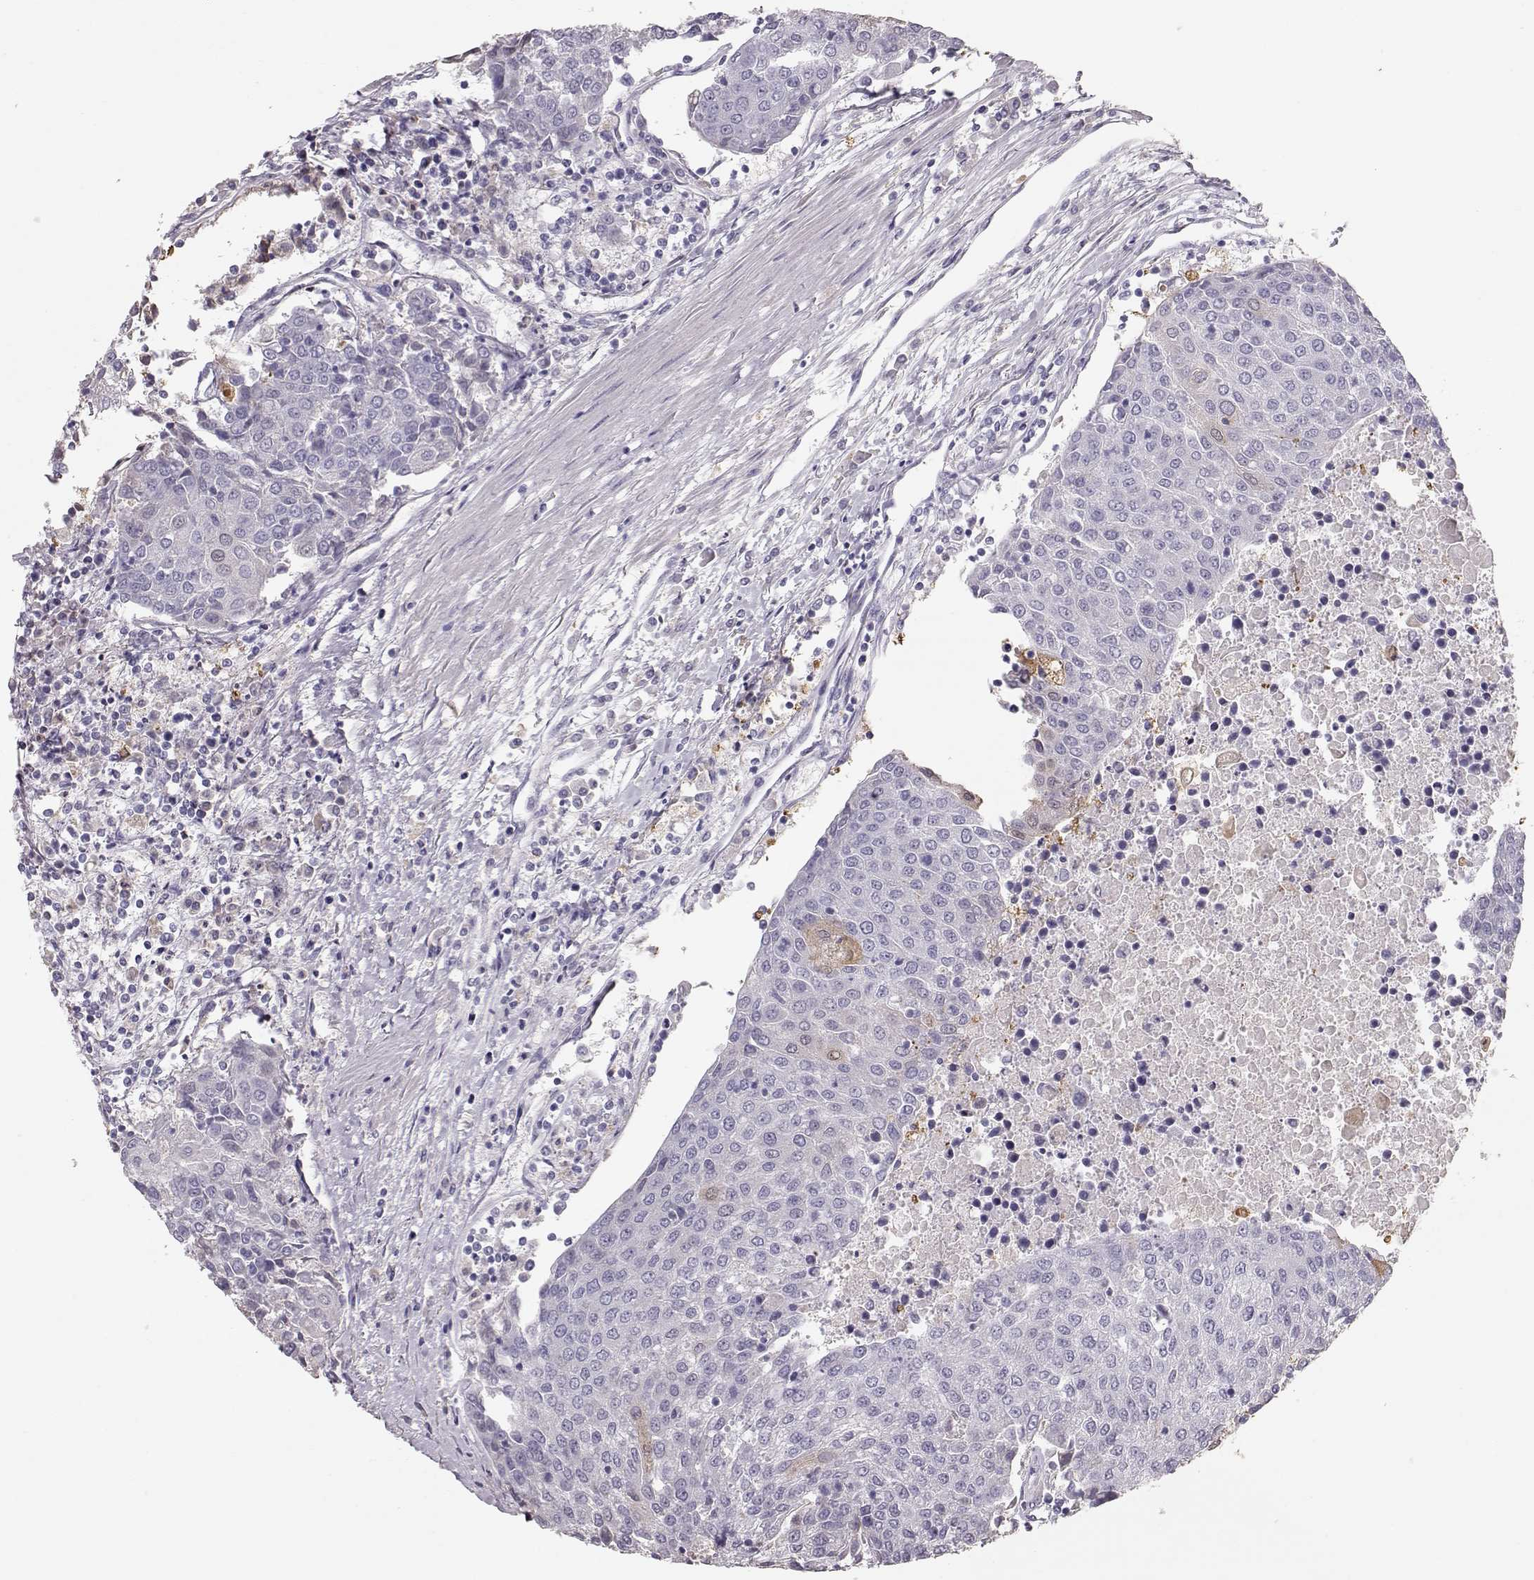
{"staining": {"intensity": "negative", "quantity": "none", "location": "none"}, "tissue": "urothelial cancer", "cell_type": "Tumor cells", "image_type": "cancer", "snomed": [{"axis": "morphology", "description": "Urothelial carcinoma, High grade"}, {"axis": "topography", "description": "Urinary bladder"}], "caption": "Tumor cells are negative for protein expression in human urothelial cancer. (Immunohistochemistry, brightfield microscopy, high magnification).", "gene": "POU1F1", "patient": {"sex": "female", "age": 85}}